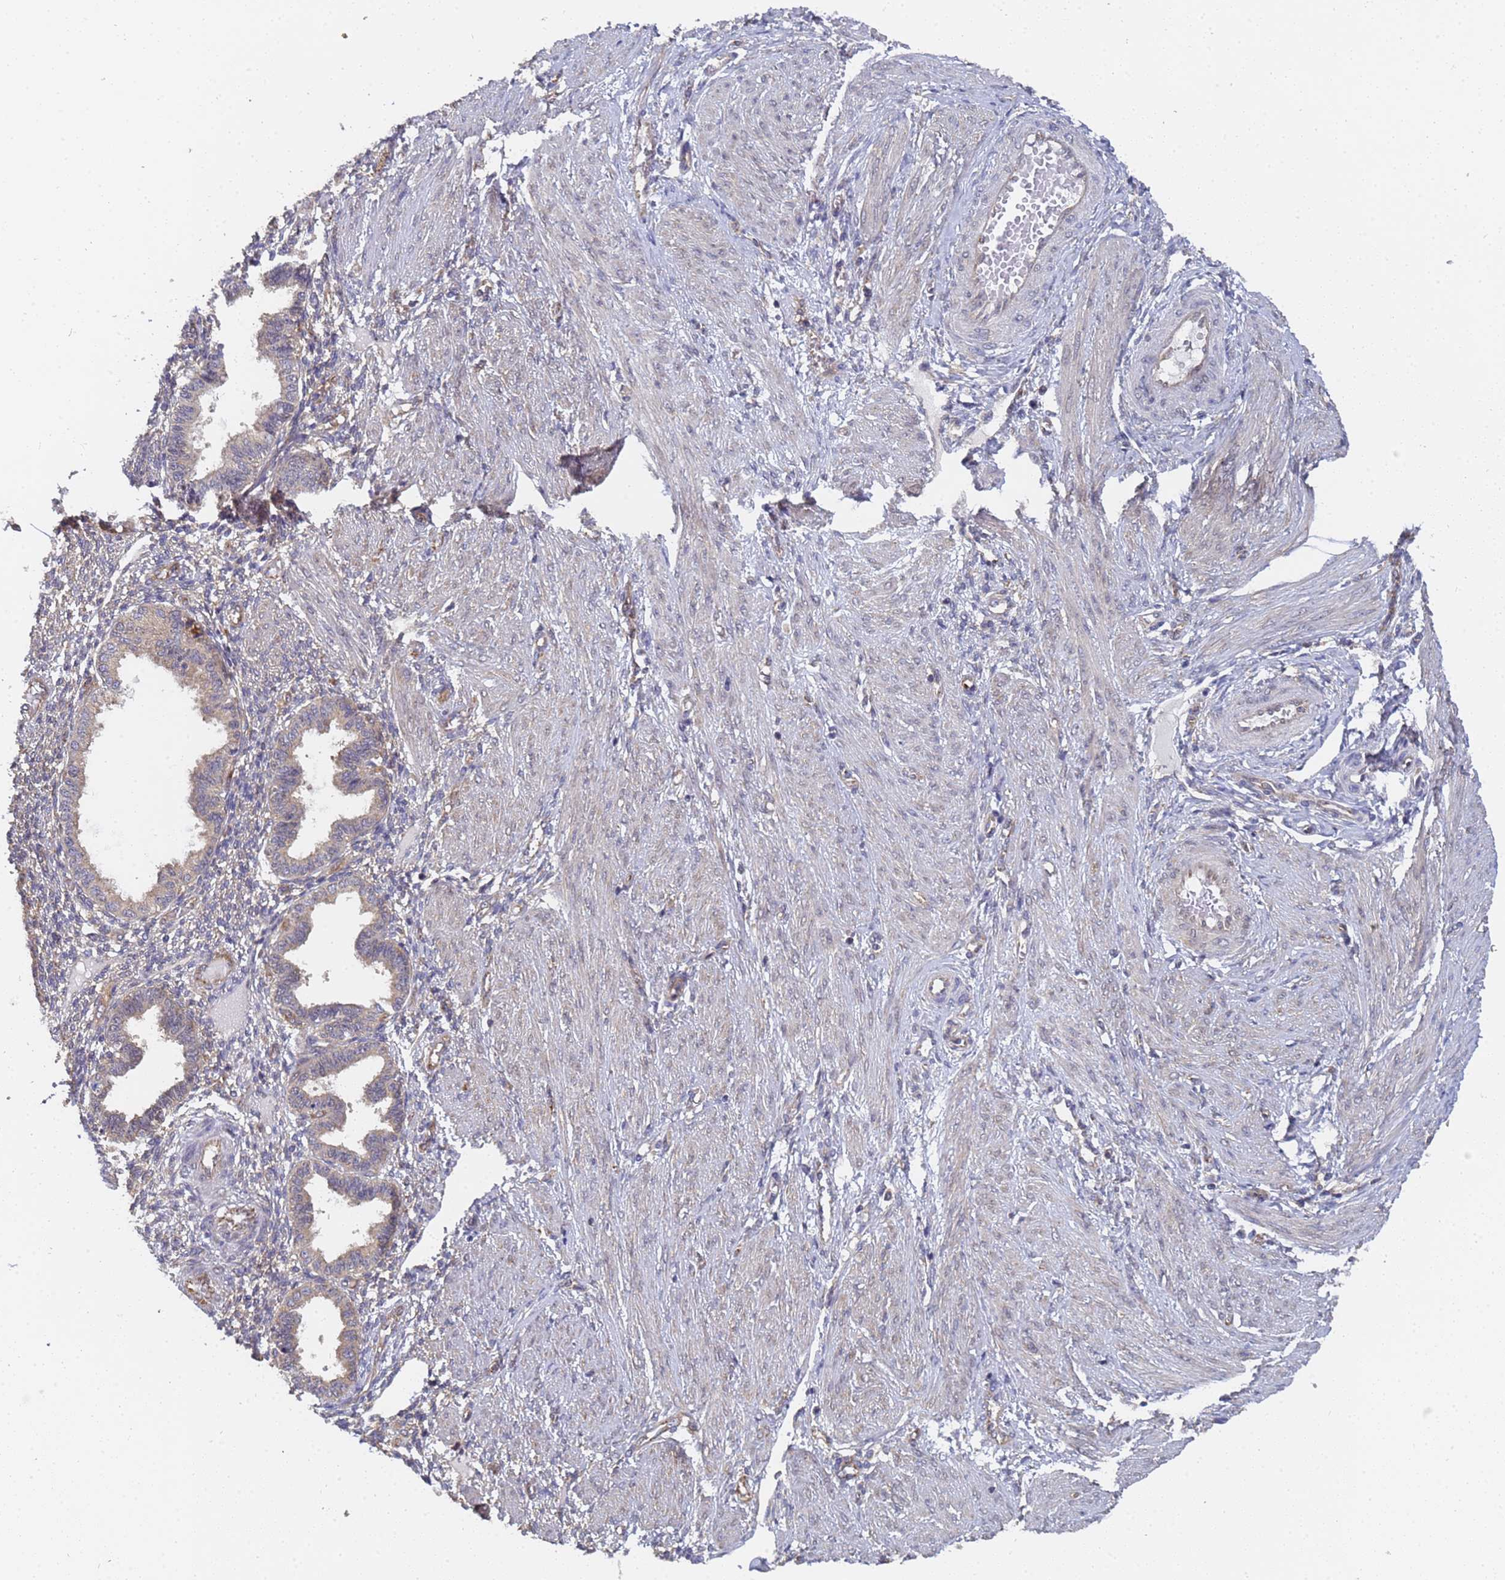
{"staining": {"intensity": "weak", "quantity": "<25%", "location": "cytoplasmic/membranous"}, "tissue": "endometrium", "cell_type": "Cells in endometrial stroma", "image_type": "normal", "snomed": [{"axis": "morphology", "description": "Normal tissue, NOS"}, {"axis": "topography", "description": "Endometrium"}], "caption": "A micrograph of endometrium stained for a protein shows no brown staining in cells in endometrial stroma. (DAB (3,3'-diaminobenzidine) immunohistochemistry (IHC), high magnification).", "gene": "ALS2CL", "patient": {"sex": "female", "age": 33}}